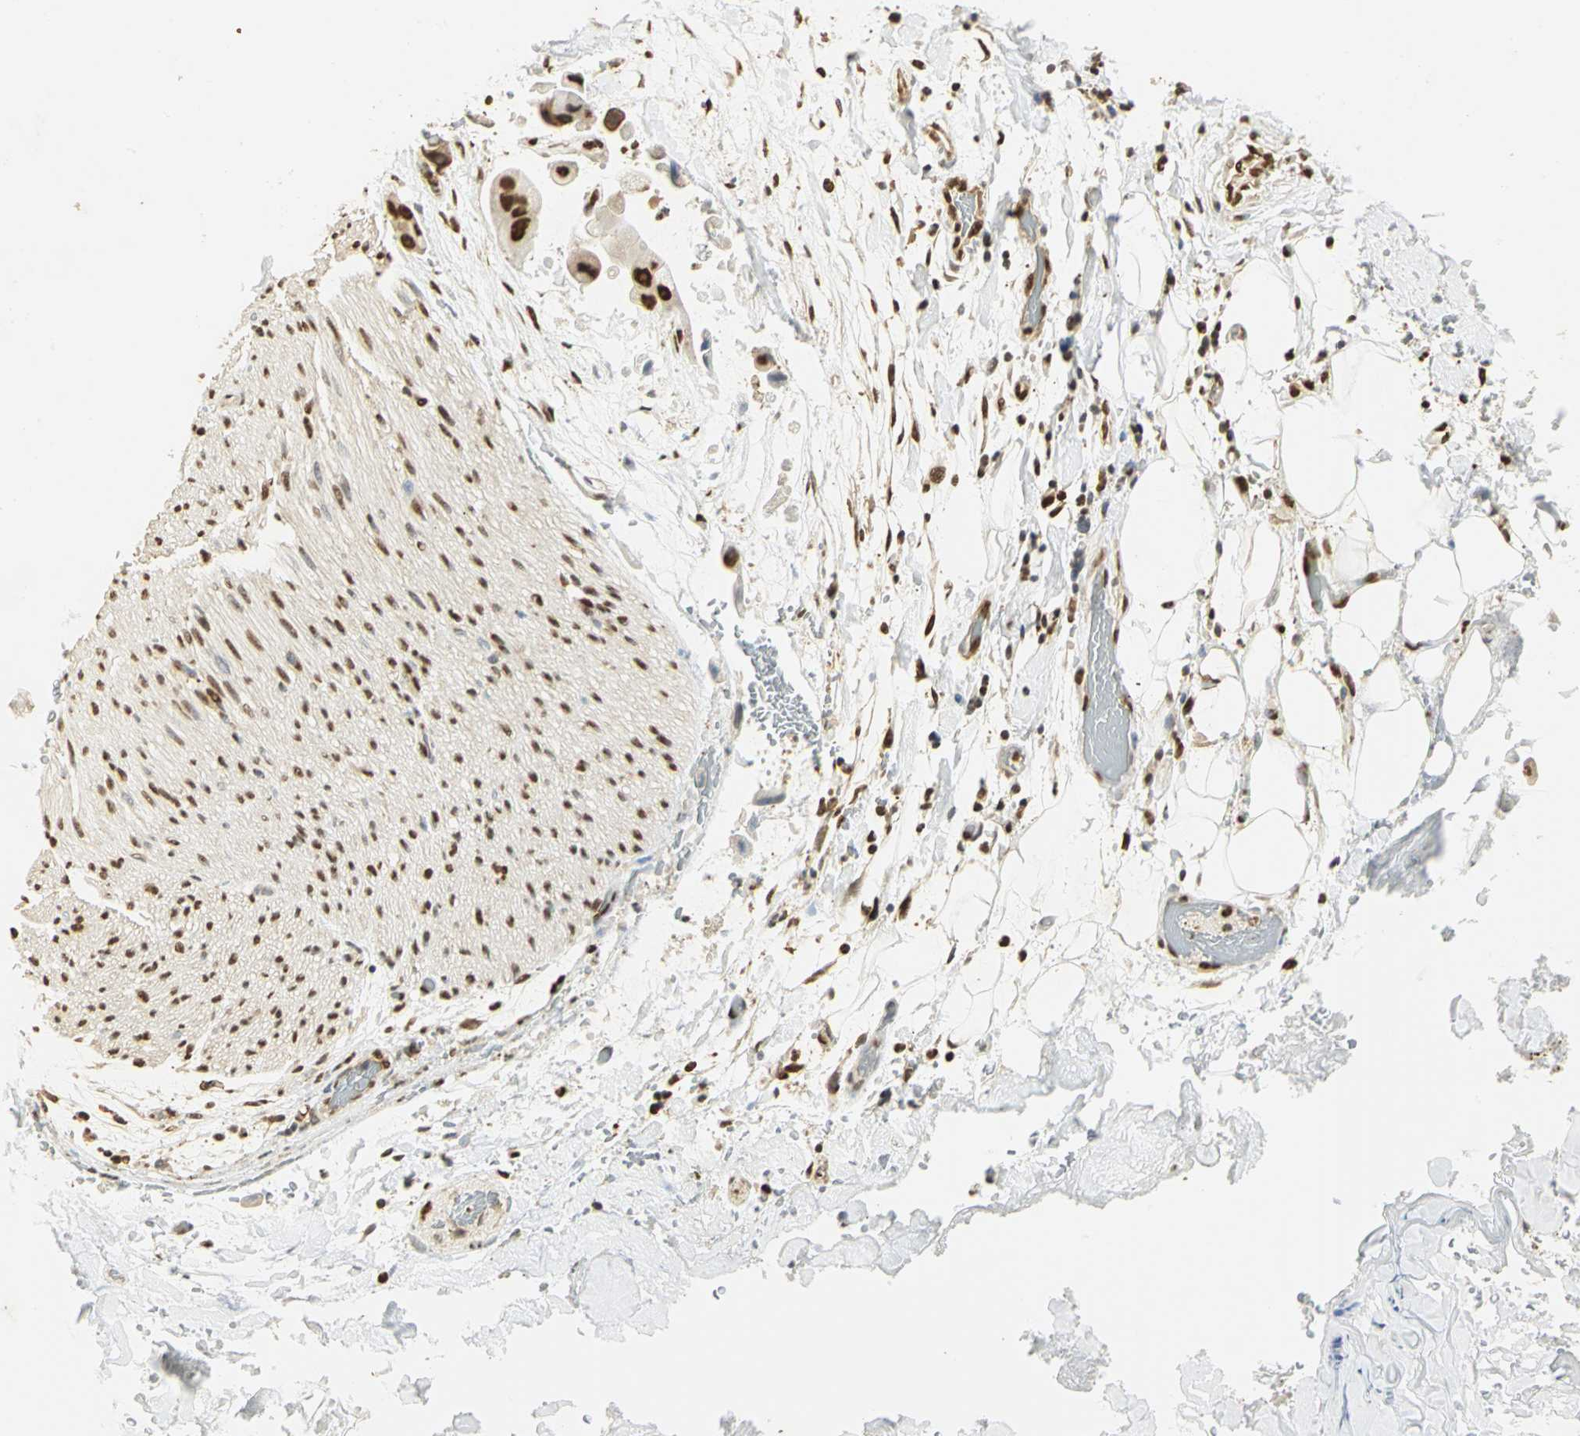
{"staining": {"intensity": "moderate", "quantity": ">75%", "location": "nuclear"}, "tissue": "adipose tissue", "cell_type": "Adipocytes", "image_type": "normal", "snomed": [{"axis": "morphology", "description": "Normal tissue, NOS"}, {"axis": "morphology", "description": "Cholangiocarcinoma"}, {"axis": "topography", "description": "Liver"}, {"axis": "topography", "description": "Peripheral nerve tissue"}], "caption": "Protein expression analysis of normal adipose tissue displays moderate nuclear expression in about >75% of adipocytes.", "gene": "SET", "patient": {"sex": "male", "age": 50}}